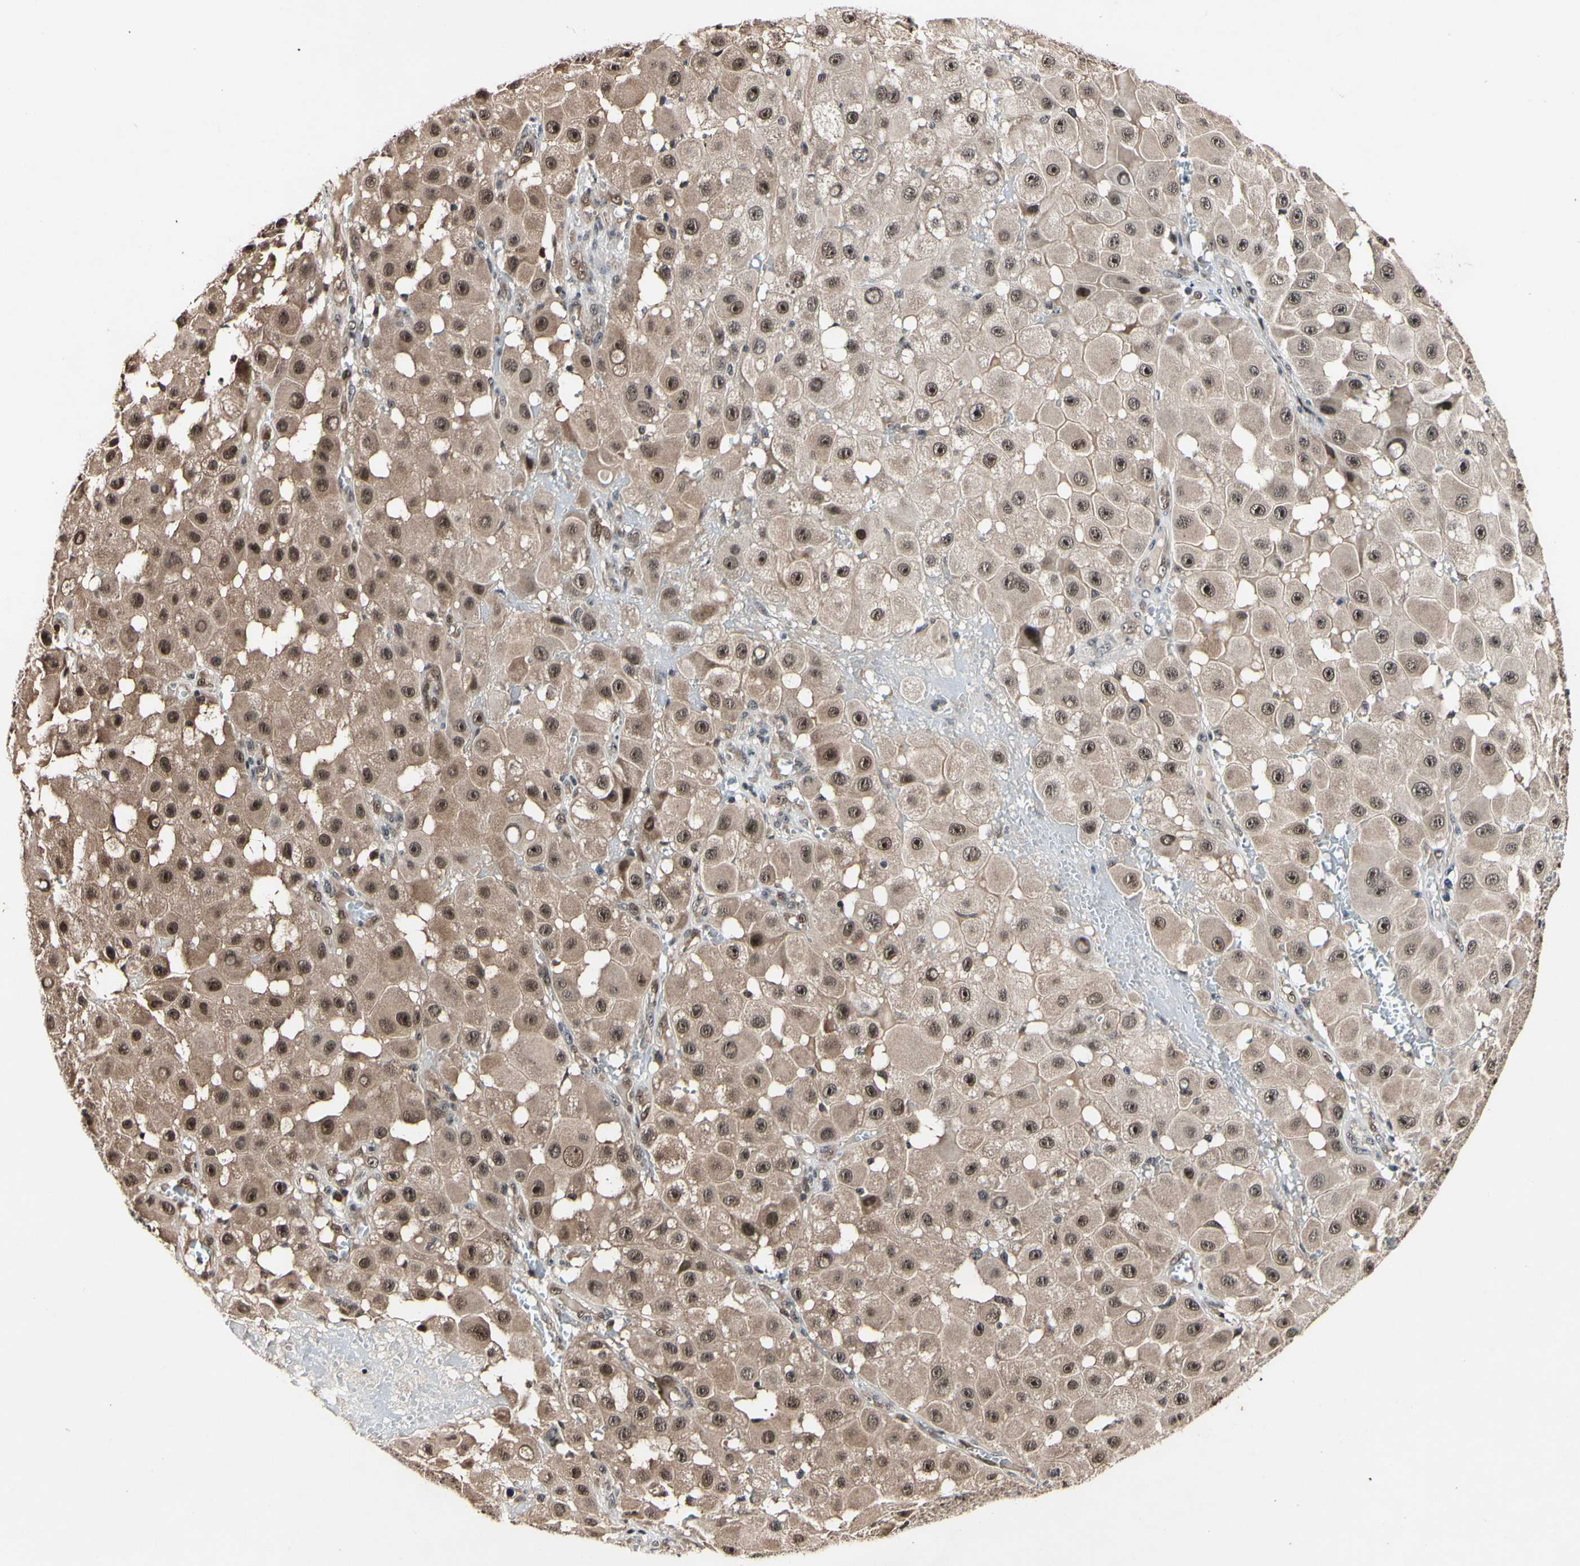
{"staining": {"intensity": "weak", "quantity": ">75%", "location": "cytoplasmic/membranous,nuclear"}, "tissue": "melanoma", "cell_type": "Tumor cells", "image_type": "cancer", "snomed": [{"axis": "morphology", "description": "Malignant melanoma, NOS"}, {"axis": "topography", "description": "Skin"}], "caption": "Immunohistochemistry histopathology image of neoplastic tissue: human malignant melanoma stained using immunohistochemistry demonstrates low levels of weak protein expression localized specifically in the cytoplasmic/membranous and nuclear of tumor cells, appearing as a cytoplasmic/membranous and nuclear brown color.", "gene": "PSMD10", "patient": {"sex": "female", "age": 81}}